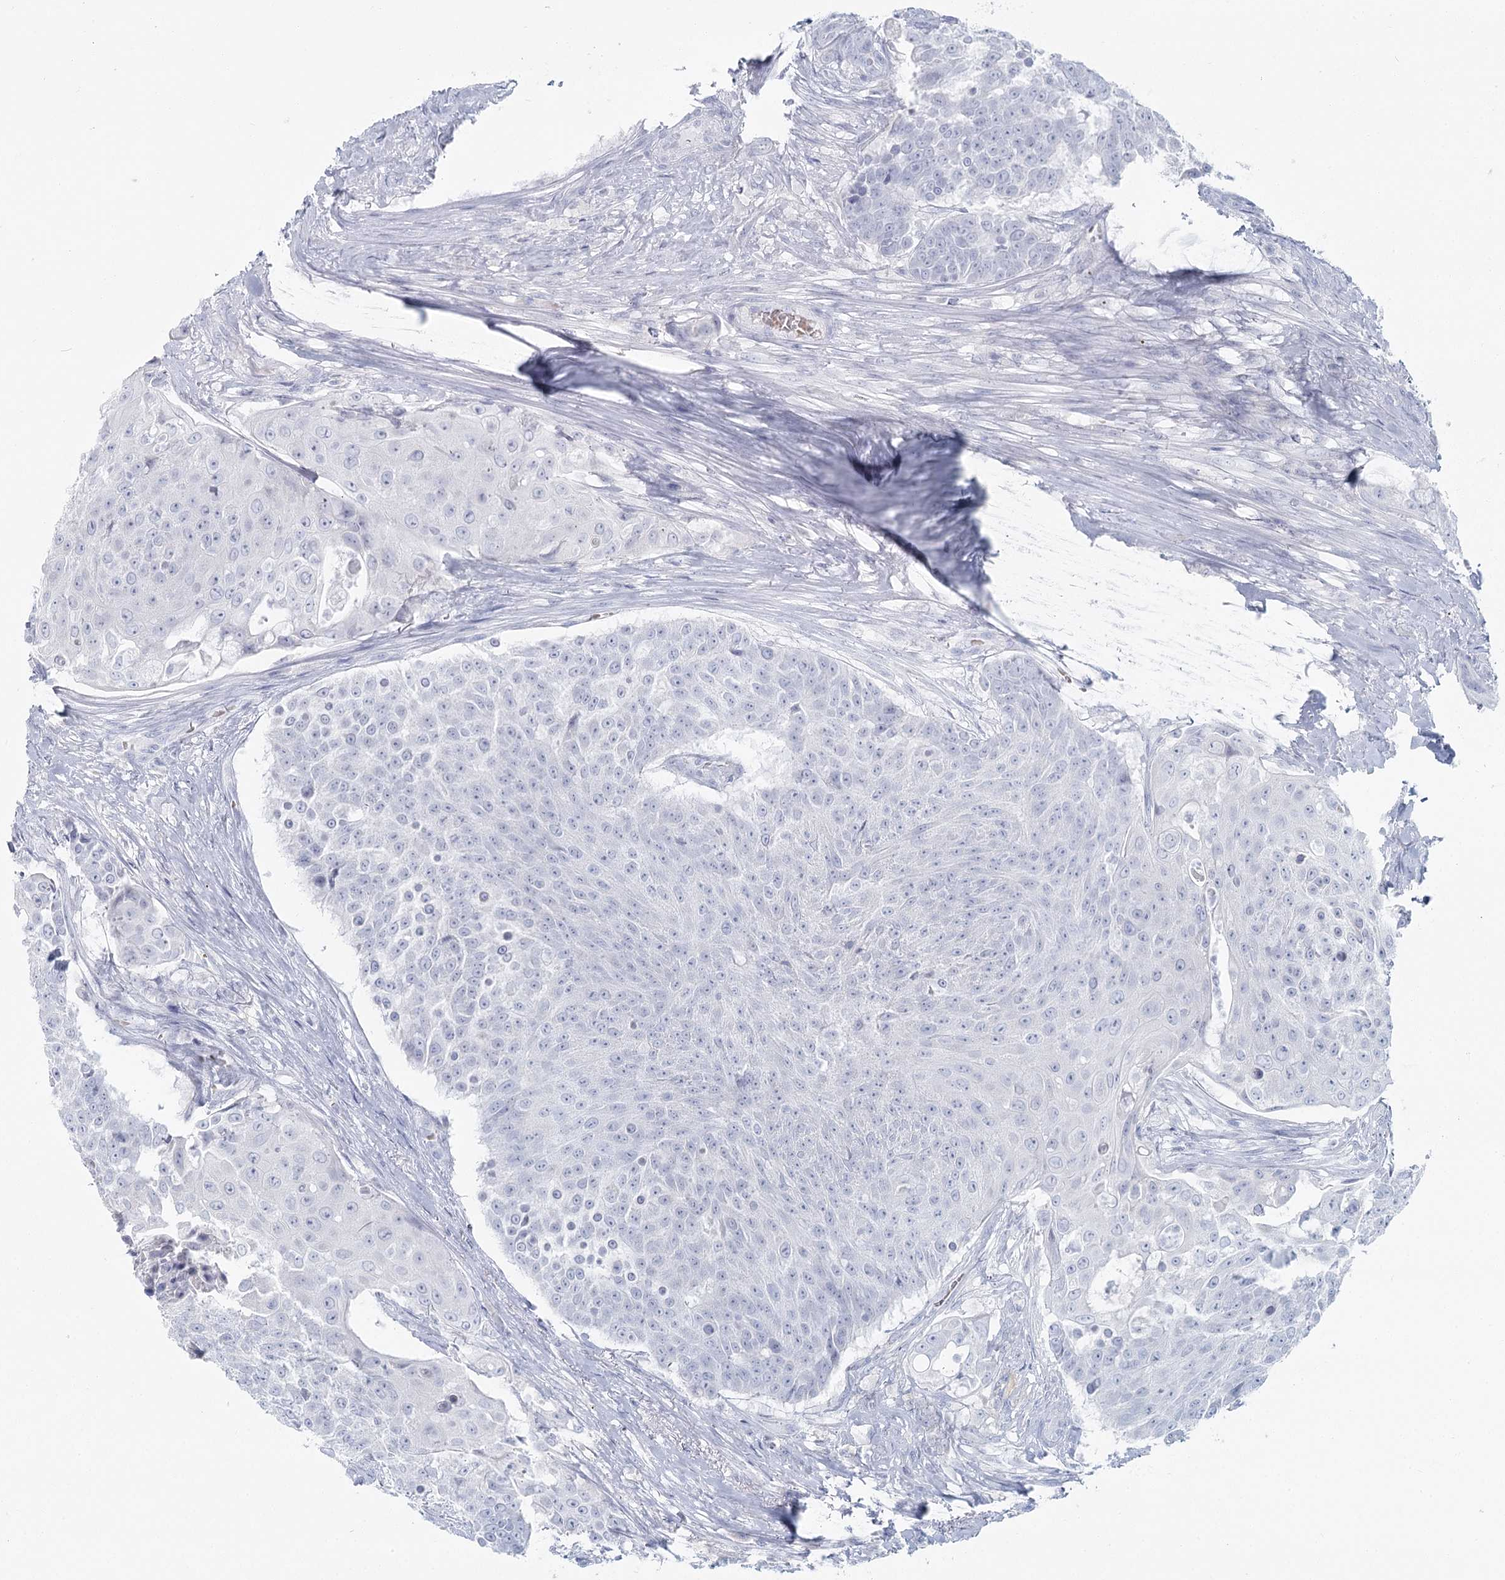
{"staining": {"intensity": "negative", "quantity": "none", "location": "none"}, "tissue": "urothelial cancer", "cell_type": "Tumor cells", "image_type": "cancer", "snomed": [{"axis": "morphology", "description": "Urothelial carcinoma, High grade"}, {"axis": "topography", "description": "Urinary bladder"}], "caption": "A micrograph of urothelial cancer stained for a protein shows no brown staining in tumor cells.", "gene": "IFIT5", "patient": {"sex": "female", "age": 63}}